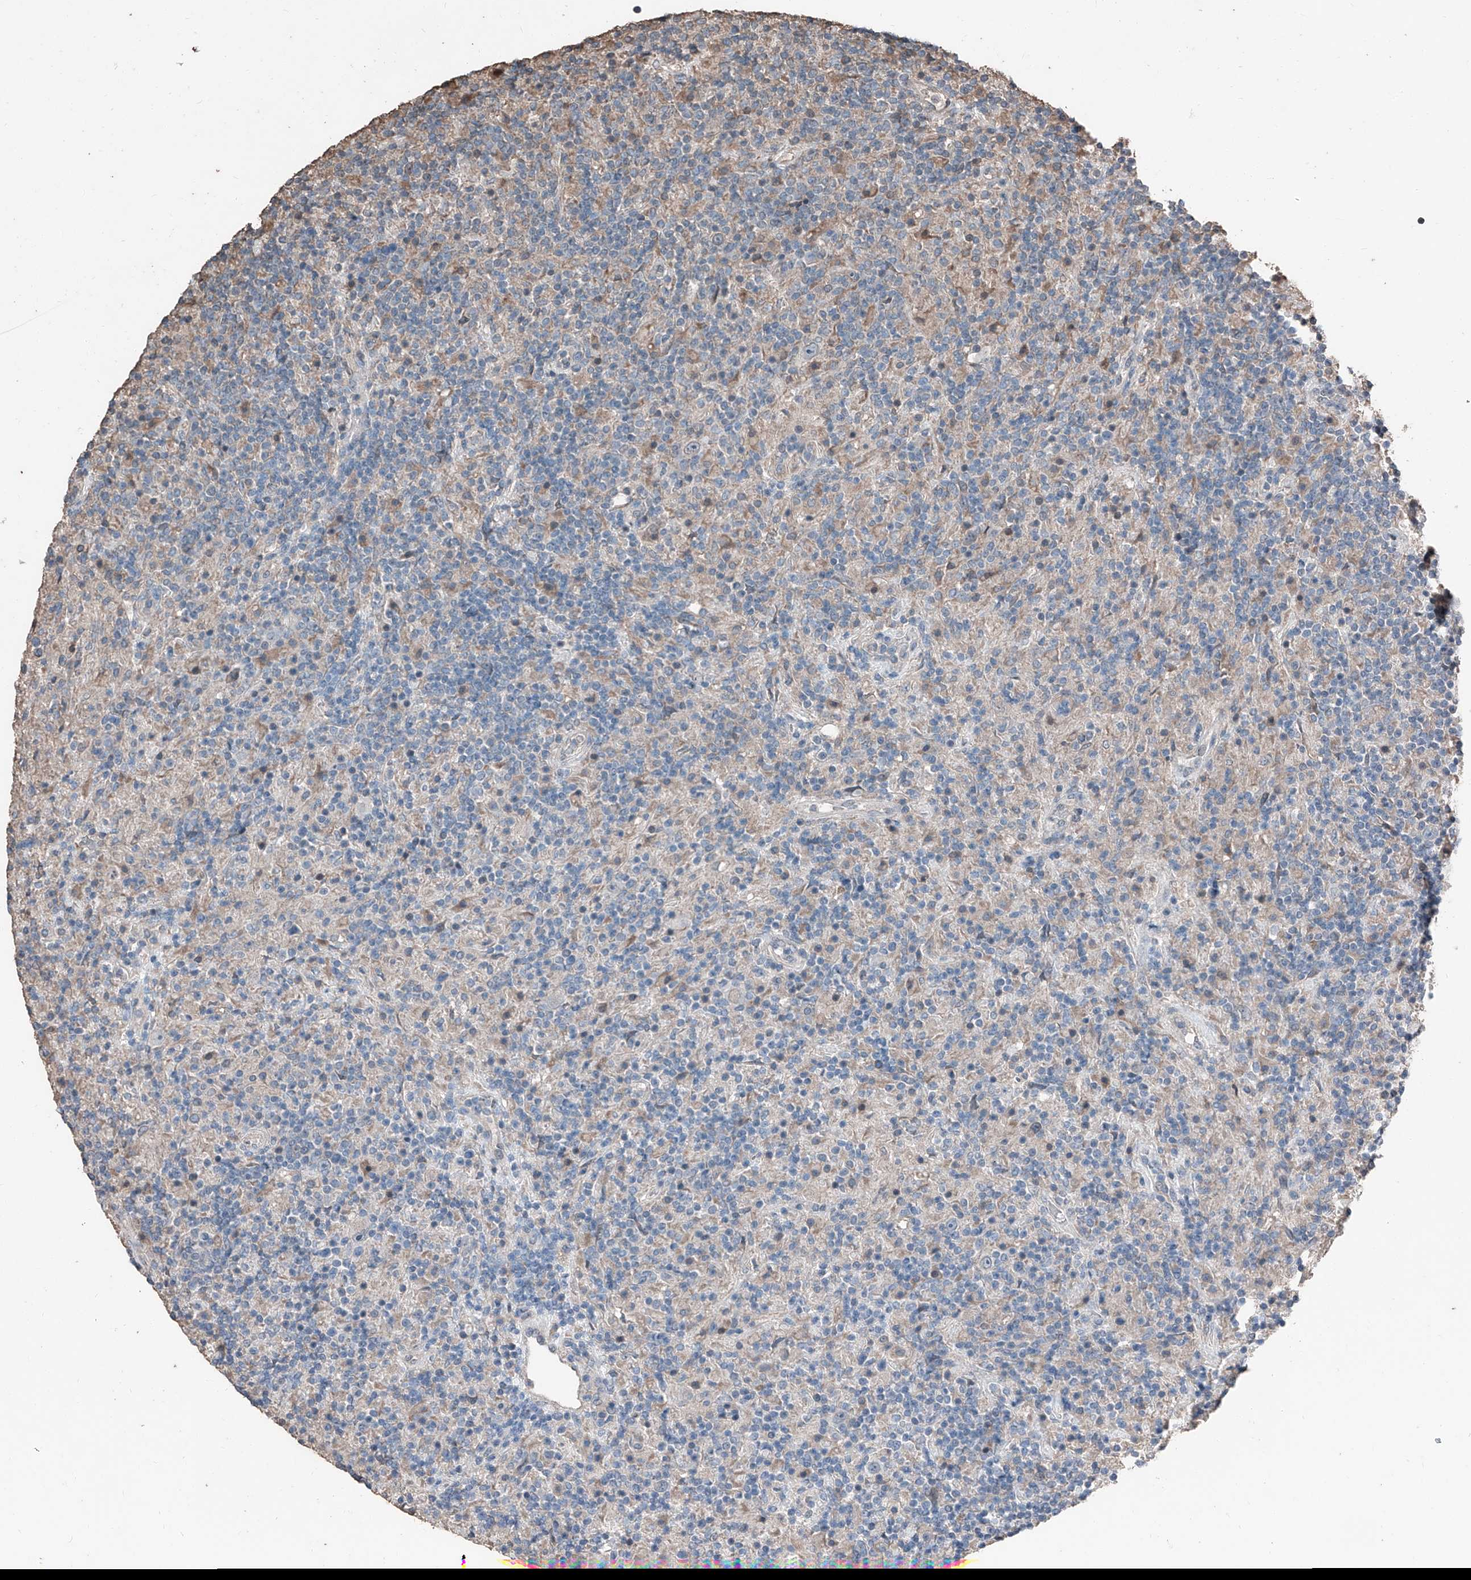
{"staining": {"intensity": "negative", "quantity": "none", "location": "none"}, "tissue": "lymphoma", "cell_type": "Tumor cells", "image_type": "cancer", "snomed": [{"axis": "morphology", "description": "Hodgkin's disease, NOS"}, {"axis": "topography", "description": "Lymph node"}], "caption": "Hodgkin's disease stained for a protein using immunohistochemistry (IHC) demonstrates no expression tumor cells.", "gene": "MAMLD1", "patient": {"sex": "male", "age": 70}}